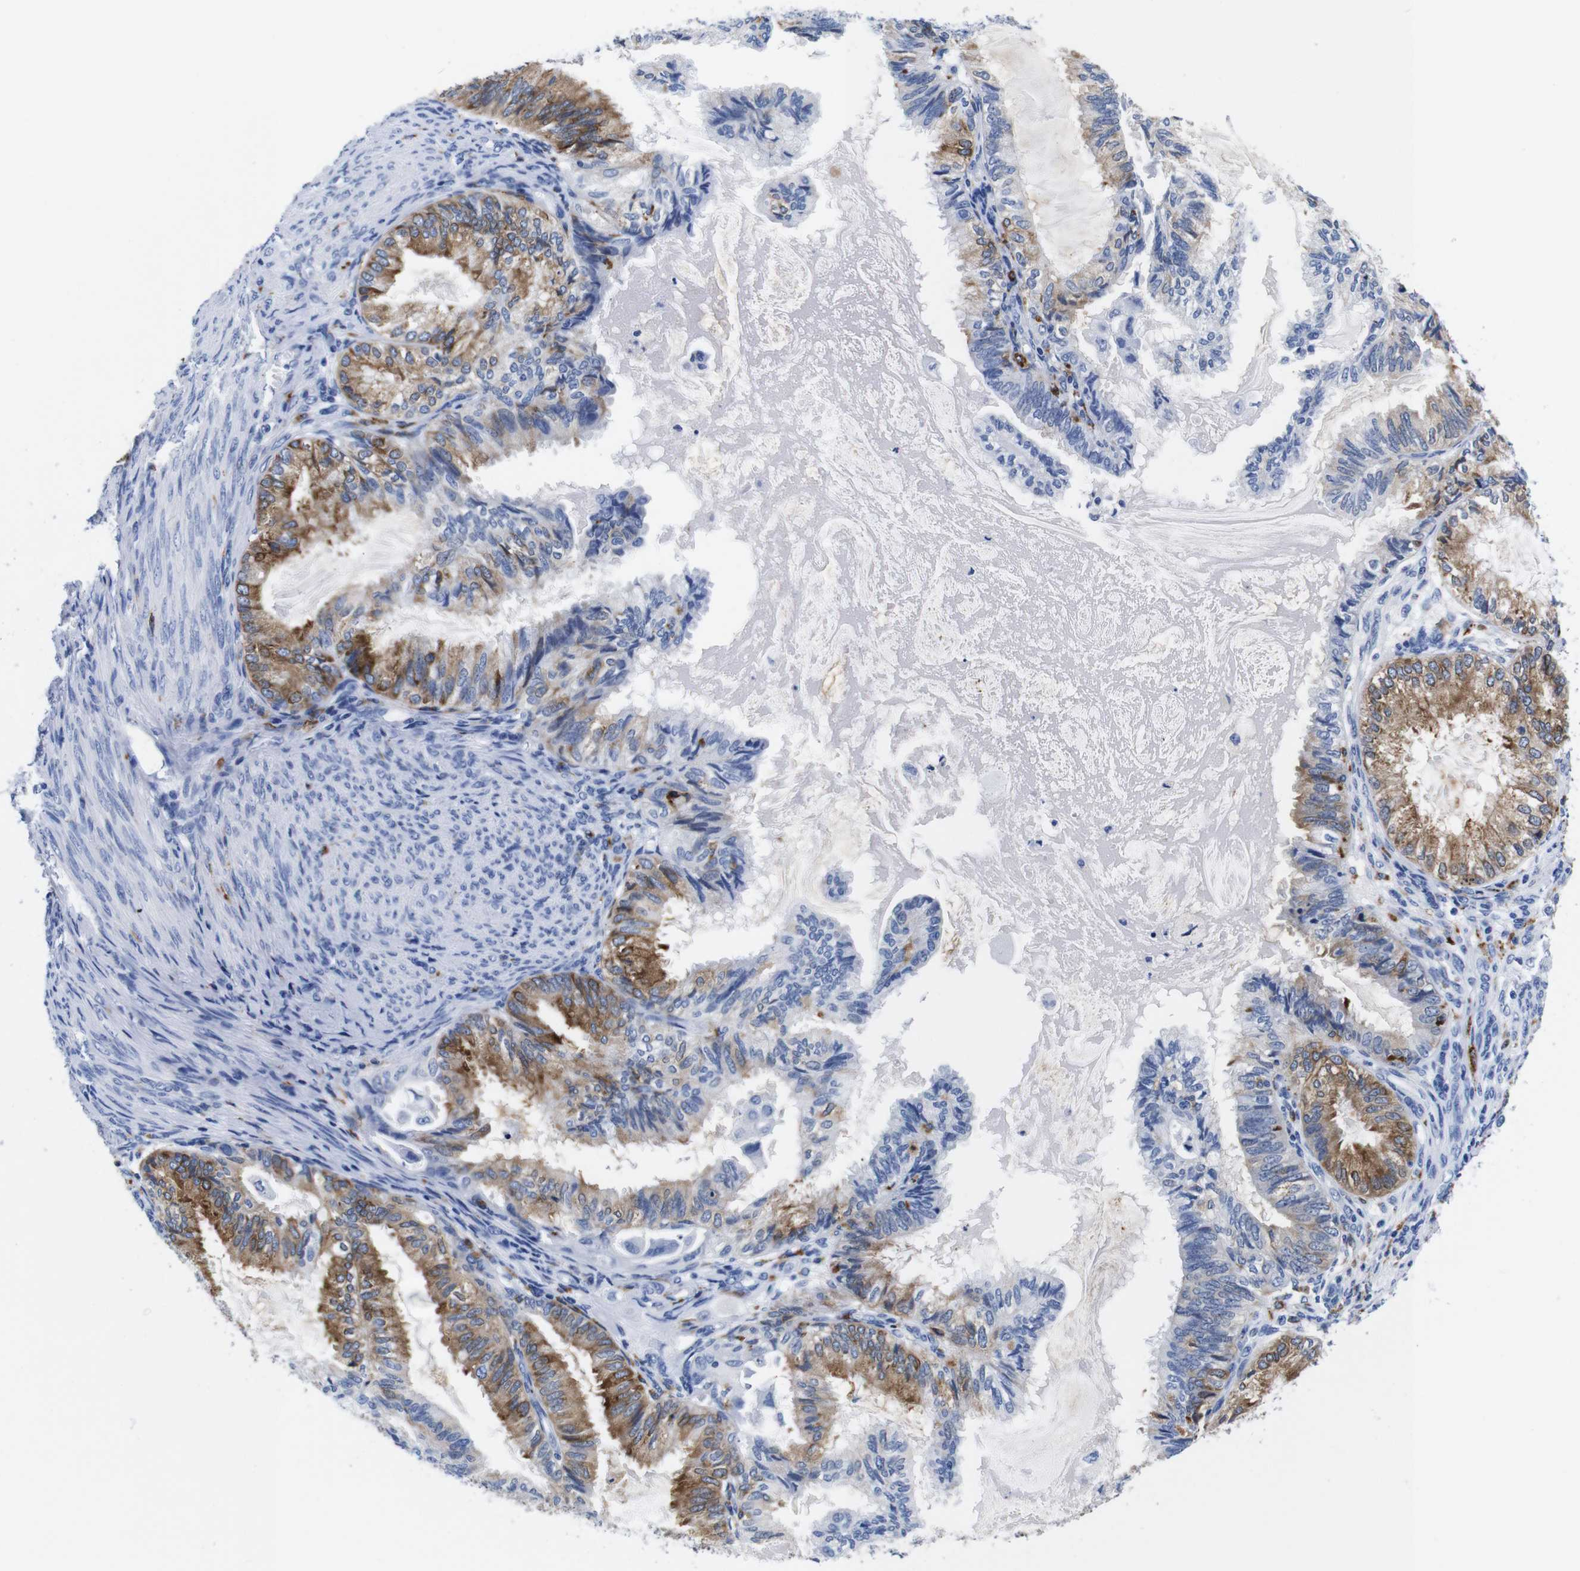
{"staining": {"intensity": "moderate", "quantity": "25%-75%", "location": "cytoplasmic/membranous"}, "tissue": "cervical cancer", "cell_type": "Tumor cells", "image_type": "cancer", "snomed": [{"axis": "morphology", "description": "Normal tissue, NOS"}, {"axis": "morphology", "description": "Adenocarcinoma, NOS"}, {"axis": "topography", "description": "Cervix"}, {"axis": "topography", "description": "Endometrium"}], "caption": "High-power microscopy captured an immunohistochemistry (IHC) histopathology image of cervical cancer, revealing moderate cytoplasmic/membranous staining in about 25%-75% of tumor cells.", "gene": "HLA-DMB", "patient": {"sex": "female", "age": 86}}